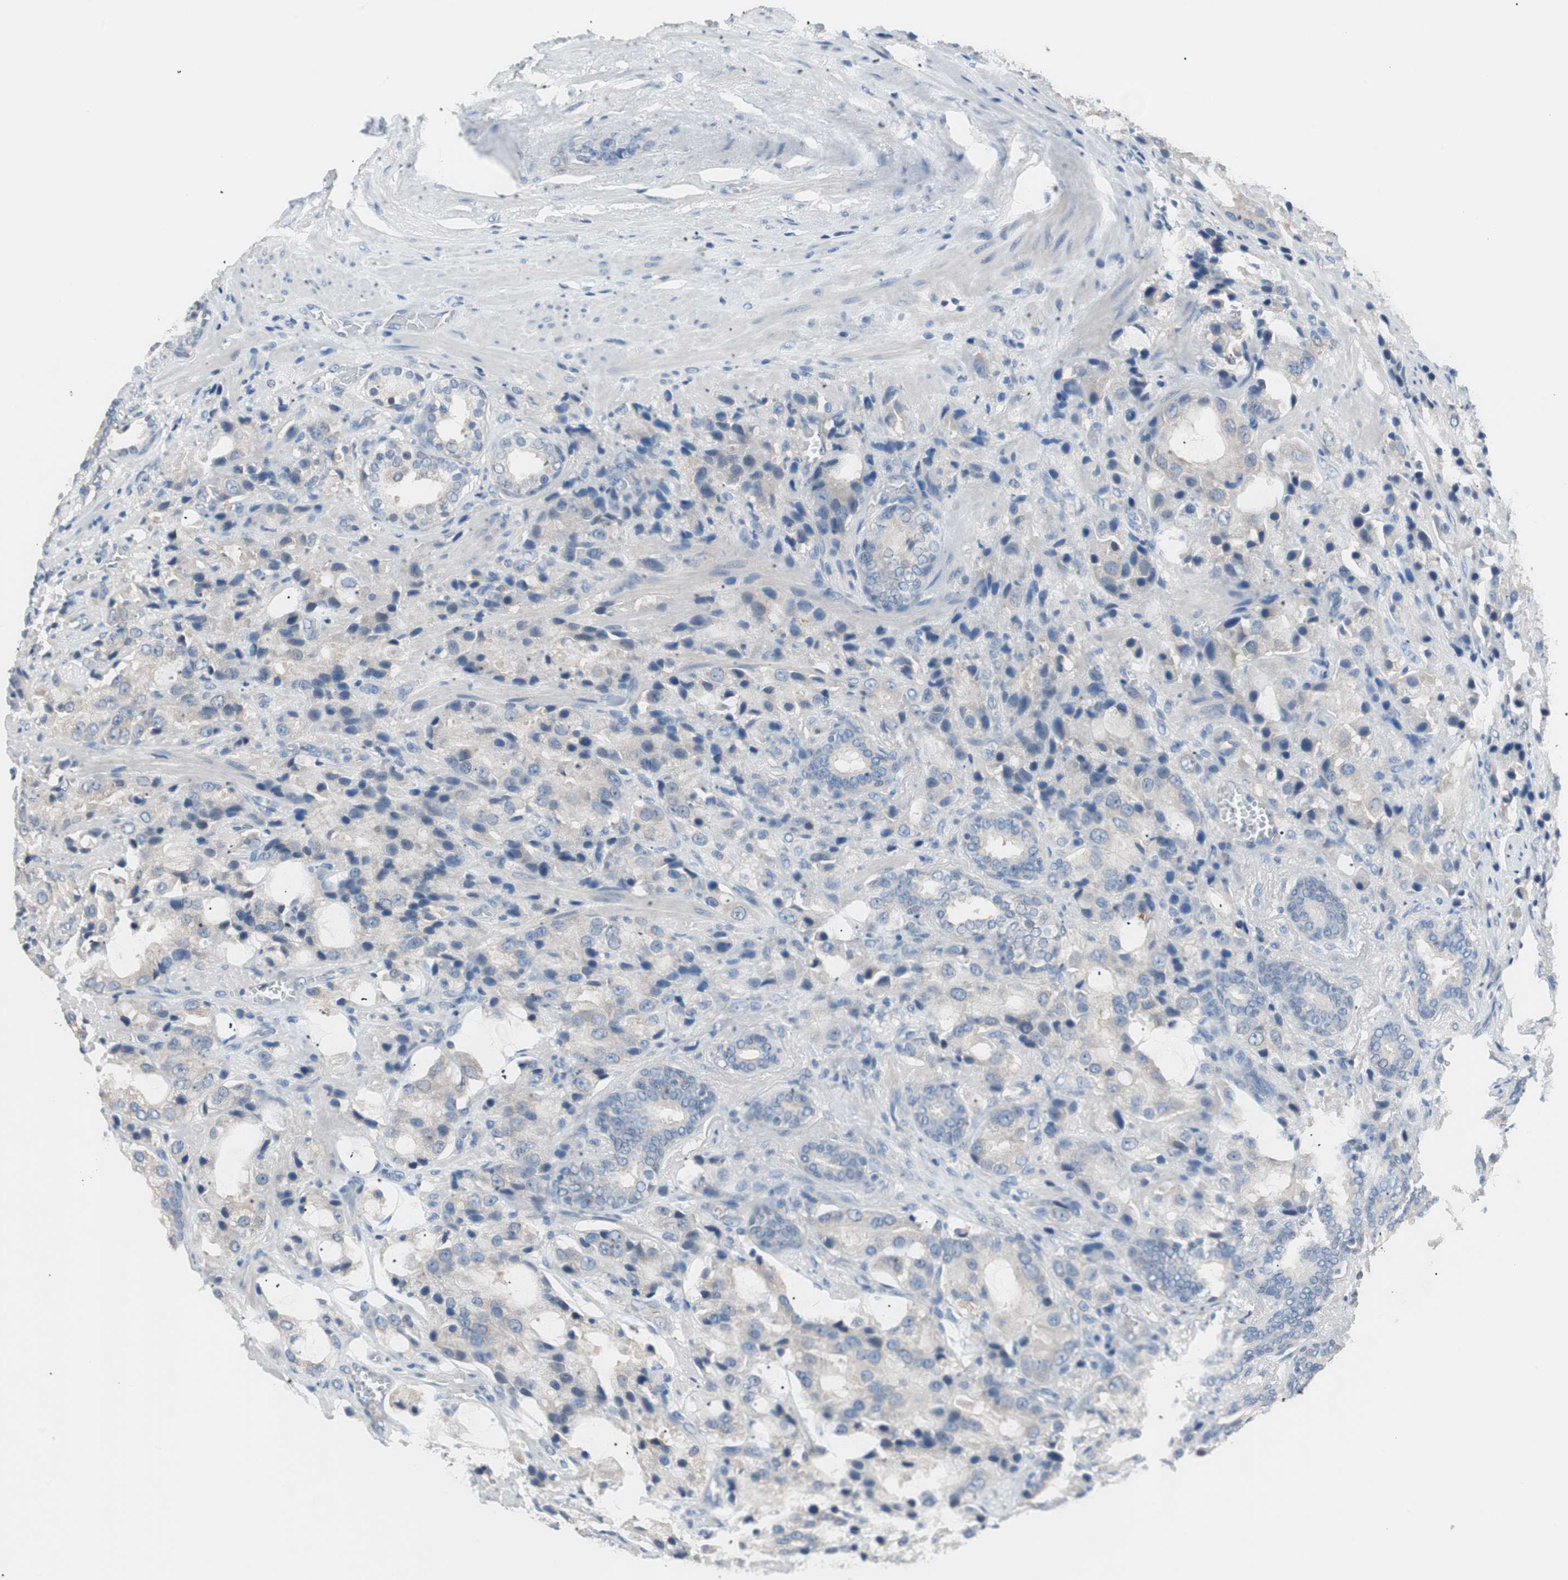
{"staining": {"intensity": "negative", "quantity": "none", "location": "none"}, "tissue": "prostate cancer", "cell_type": "Tumor cells", "image_type": "cancer", "snomed": [{"axis": "morphology", "description": "Adenocarcinoma, High grade"}, {"axis": "topography", "description": "Prostate"}], "caption": "This is a histopathology image of immunohistochemistry staining of prostate adenocarcinoma (high-grade), which shows no positivity in tumor cells. (Immunohistochemistry (ihc), brightfield microscopy, high magnification).", "gene": "VIL1", "patient": {"sex": "male", "age": 70}}